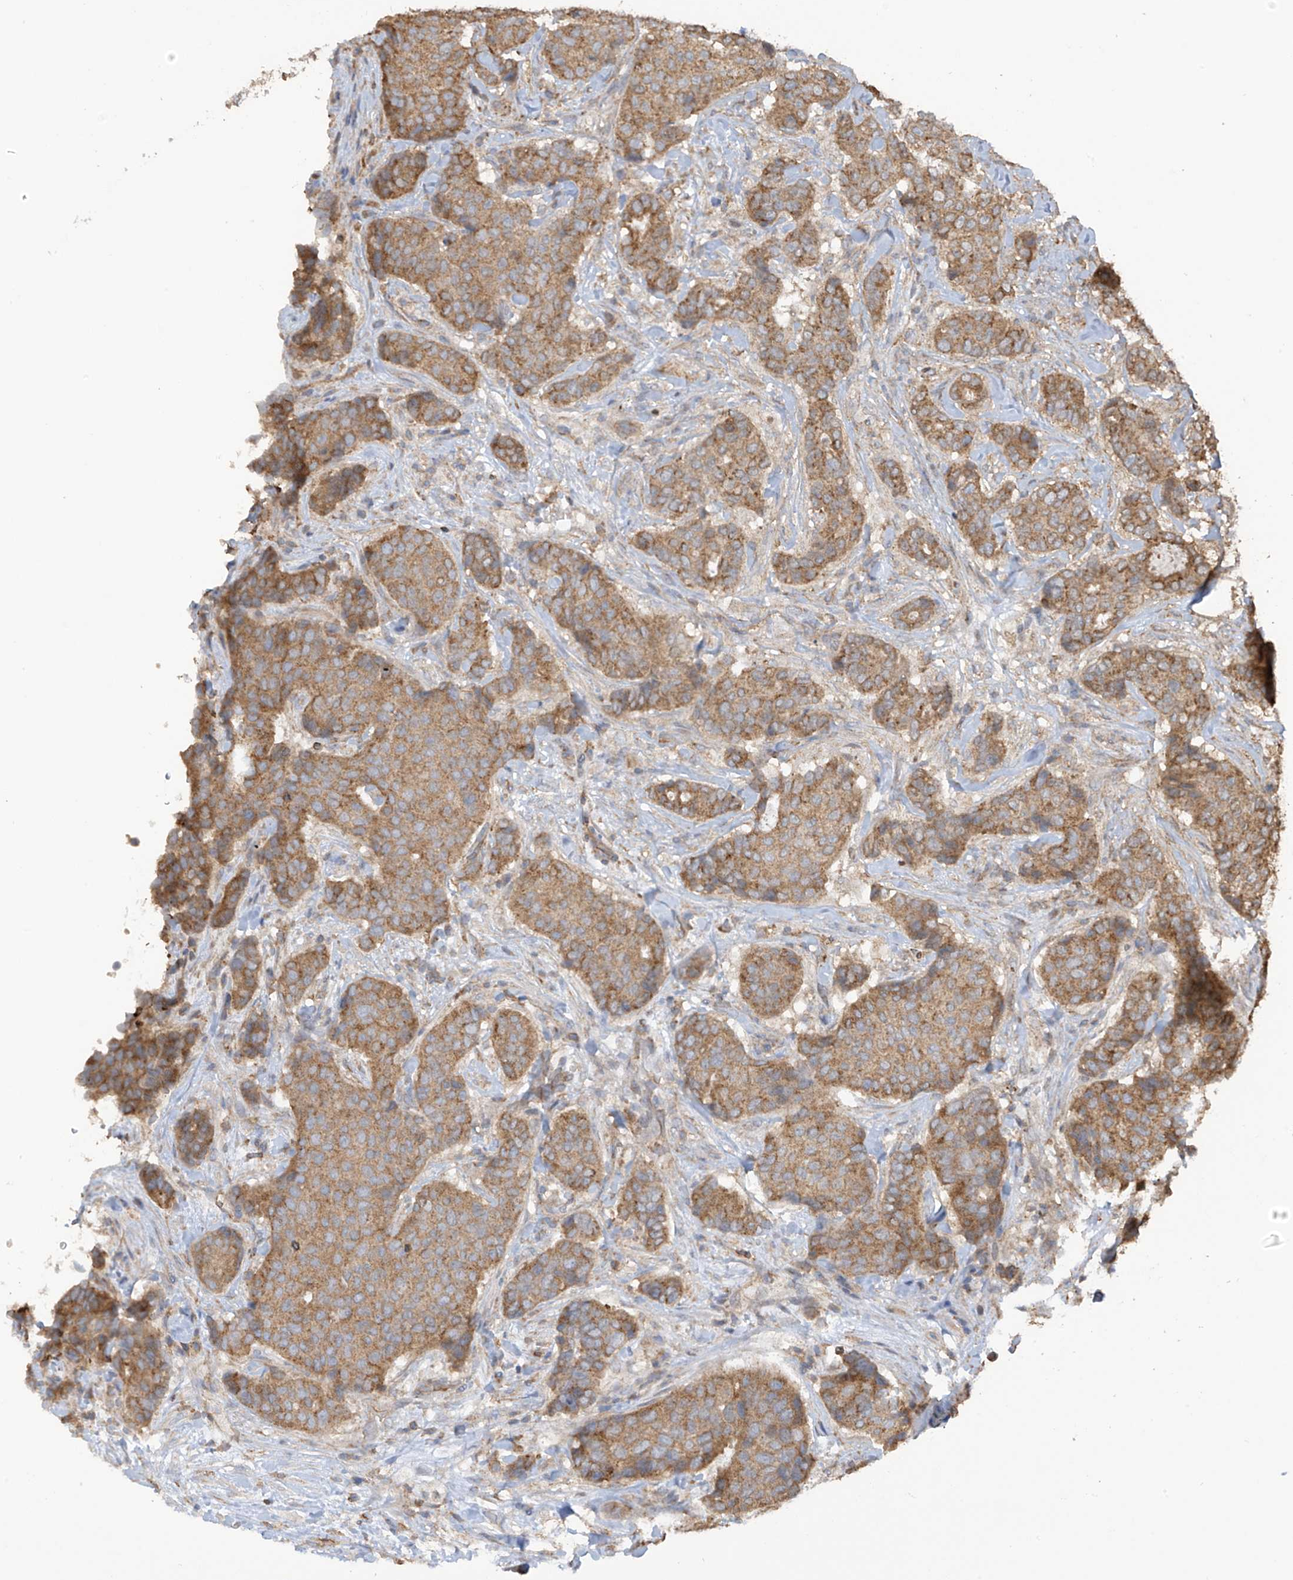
{"staining": {"intensity": "moderate", "quantity": ">75%", "location": "cytoplasmic/membranous"}, "tissue": "breast cancer", "cell_type": "Tumor cells", "image_type": "cancer", "snomed": [{"axis": "morphology", "description": "Duct carcinoma"}, {"axis": "topography", "description": "Breast"}], "caption": "A high-resolution image shows immunohistochemistry staining of breast cancer, which demonstrates moderate cytoplasmic/membranous staining in about >75% of tumor cells. The staining was performed using DAB to visualize the protein expression in brown, while the nuclei were stained in blue with hematoxylin (Magnification: 20x).", "gene": "COX10", "patient": {"sex": "female", "age": 75}}